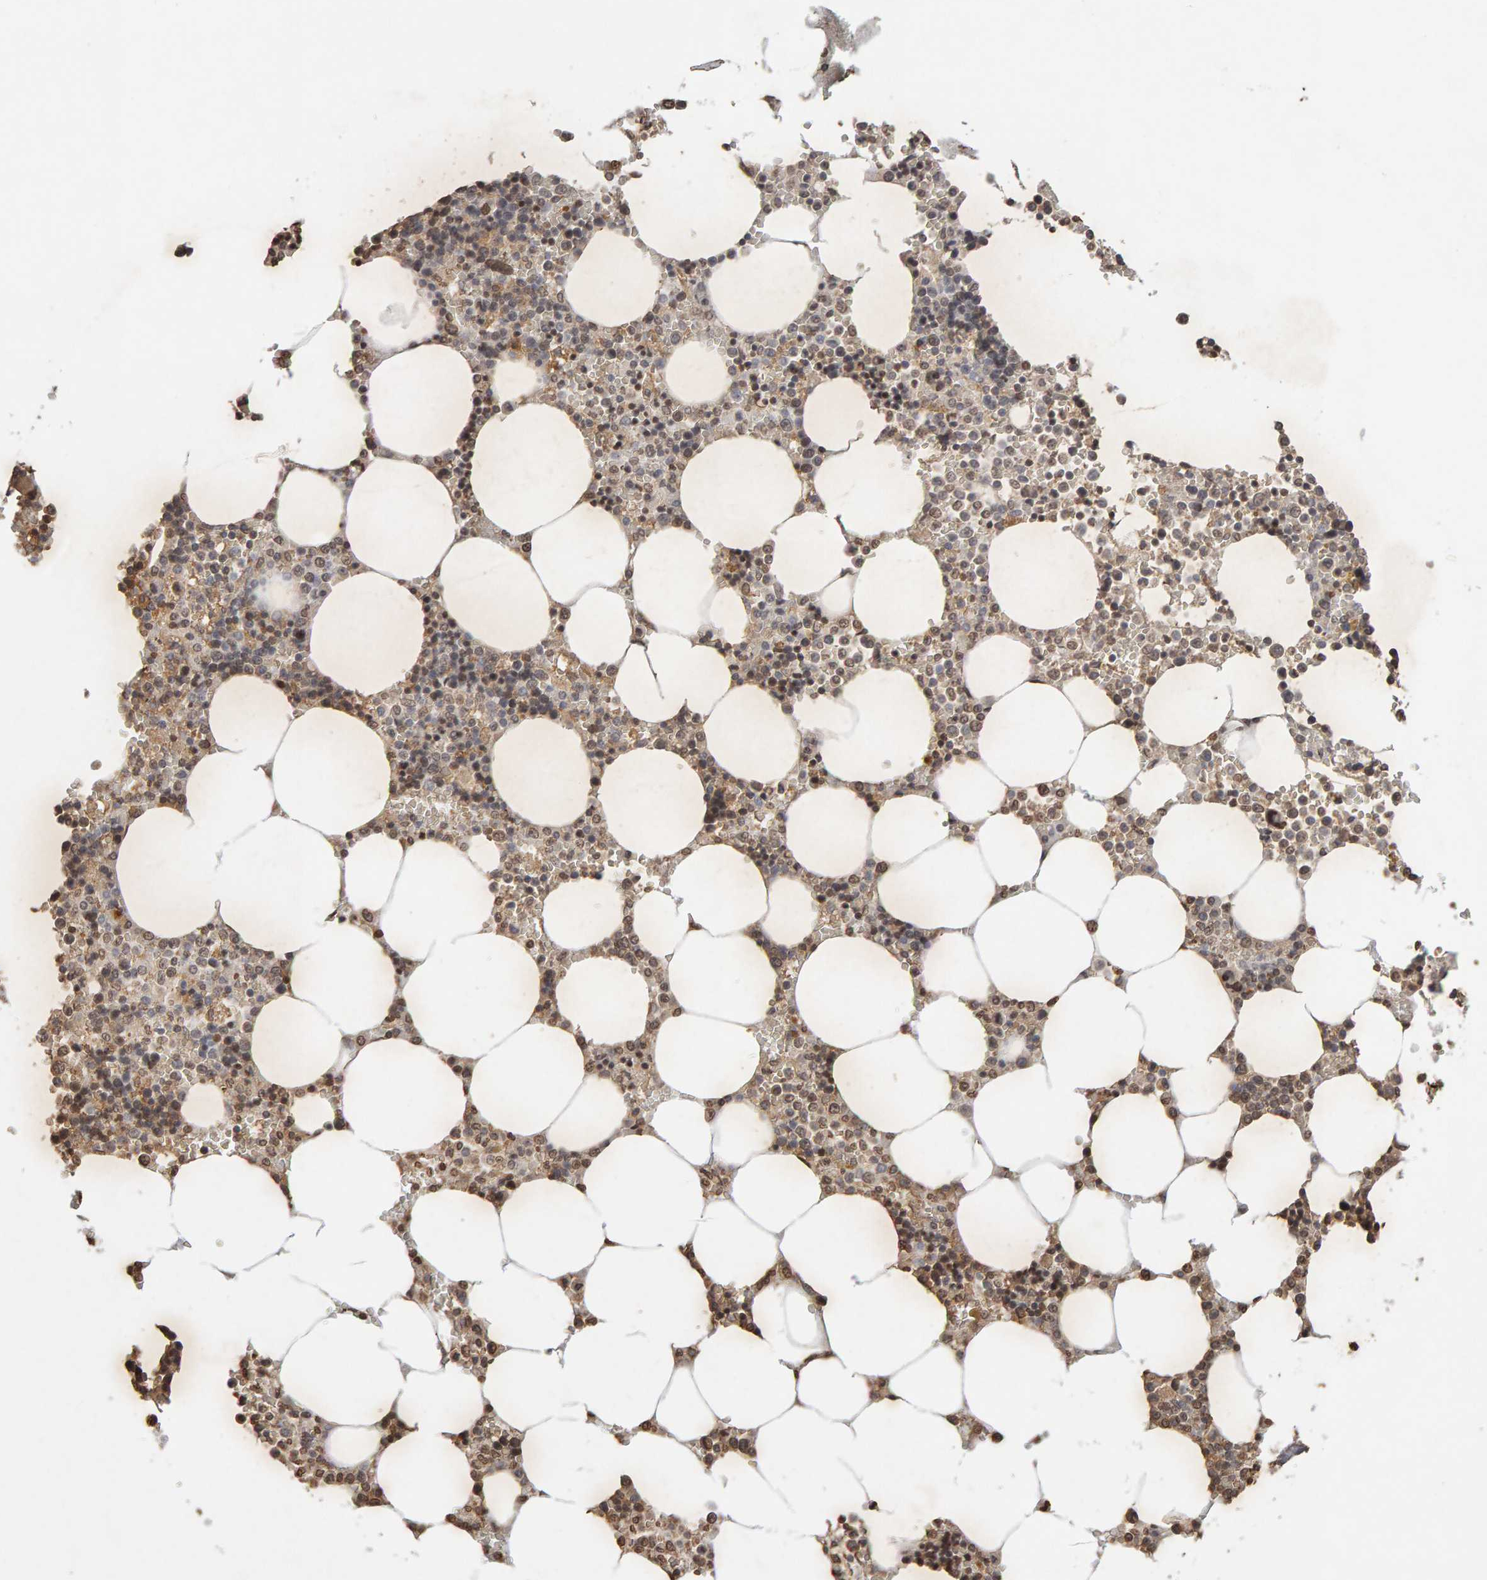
{"staining": {"intensity": "moderate", "quantity": "25%-75%", "location": "cytoplasmic/membranous,nuclear"}, "tissue": "bone marrow", "cell_type": "Hematopoietic cells", "image_type": "normal", "snomed": [{"axis": "morphology", "description": "Normal tissue, NOS"}, {"axis": "topography", "description": "Bone marrow"}], "caption": "Benign bone marrow shows moderate cytoplasmic/membranous,nuclear staining in approximately 25%-75% of hematopoietic cells (DAB = brown stain, brightfield microscopy at high magnification)..", "gene": "DNAJB5", "patient": {"sex": "male", "age": 70}}